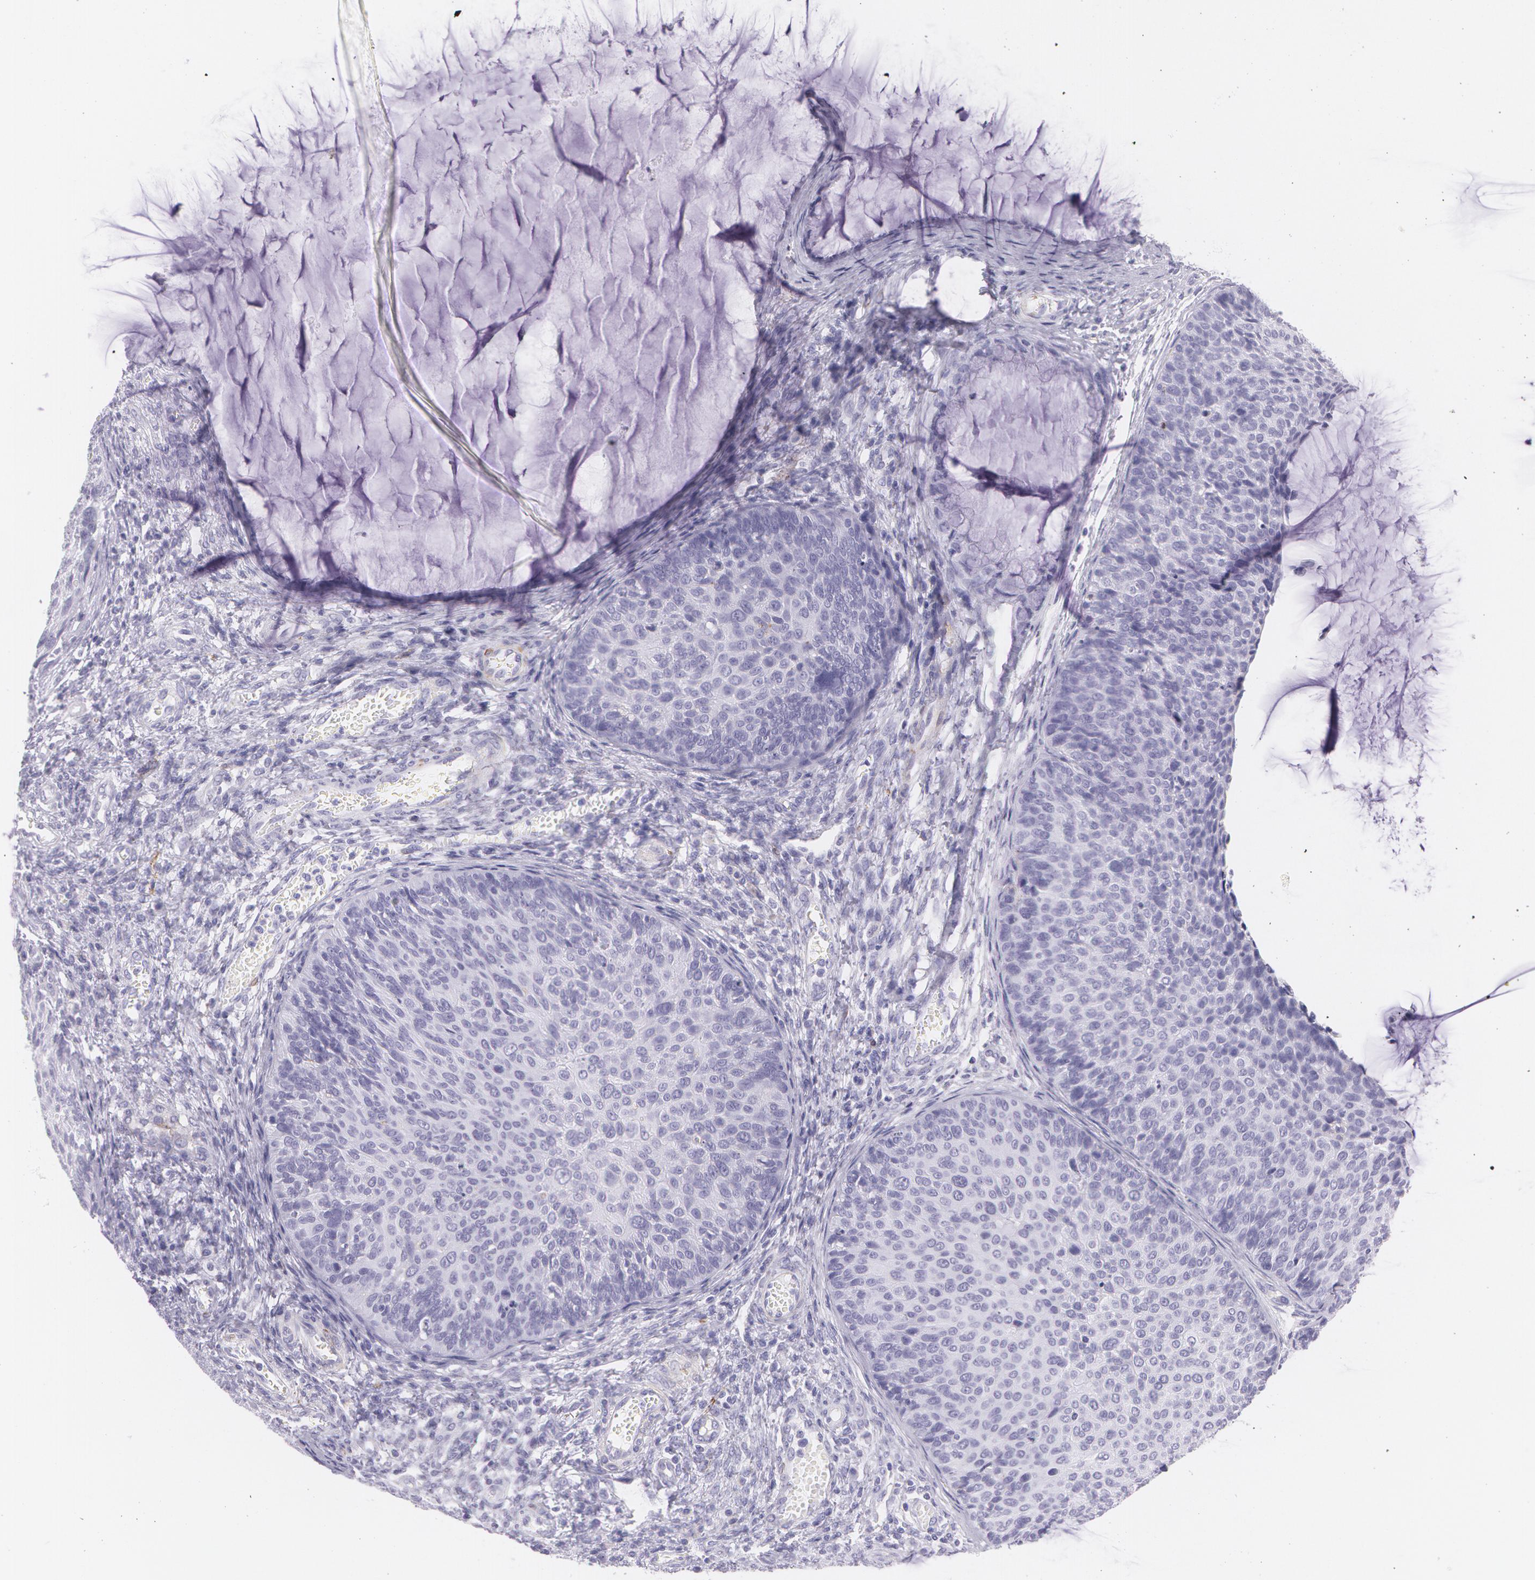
{"staining": {"intensity": "negative", "quantity": "none", "location": "none"}, "tissue": "cervical cancer", "cell_type": "Tumor cells", "image_type": "cancer", "snomed": [{"axis": "morphology", "description": "Squamous cell carcinoma, NOS"}, {"axis": "topography", "description": "Cervix"}], "caption": "Cervical cancer was stained to show a protein in brown. There is no significant expression in tumor cells.", "gene": "SNCG", "patient": {"sex": "female", "age": 36}}